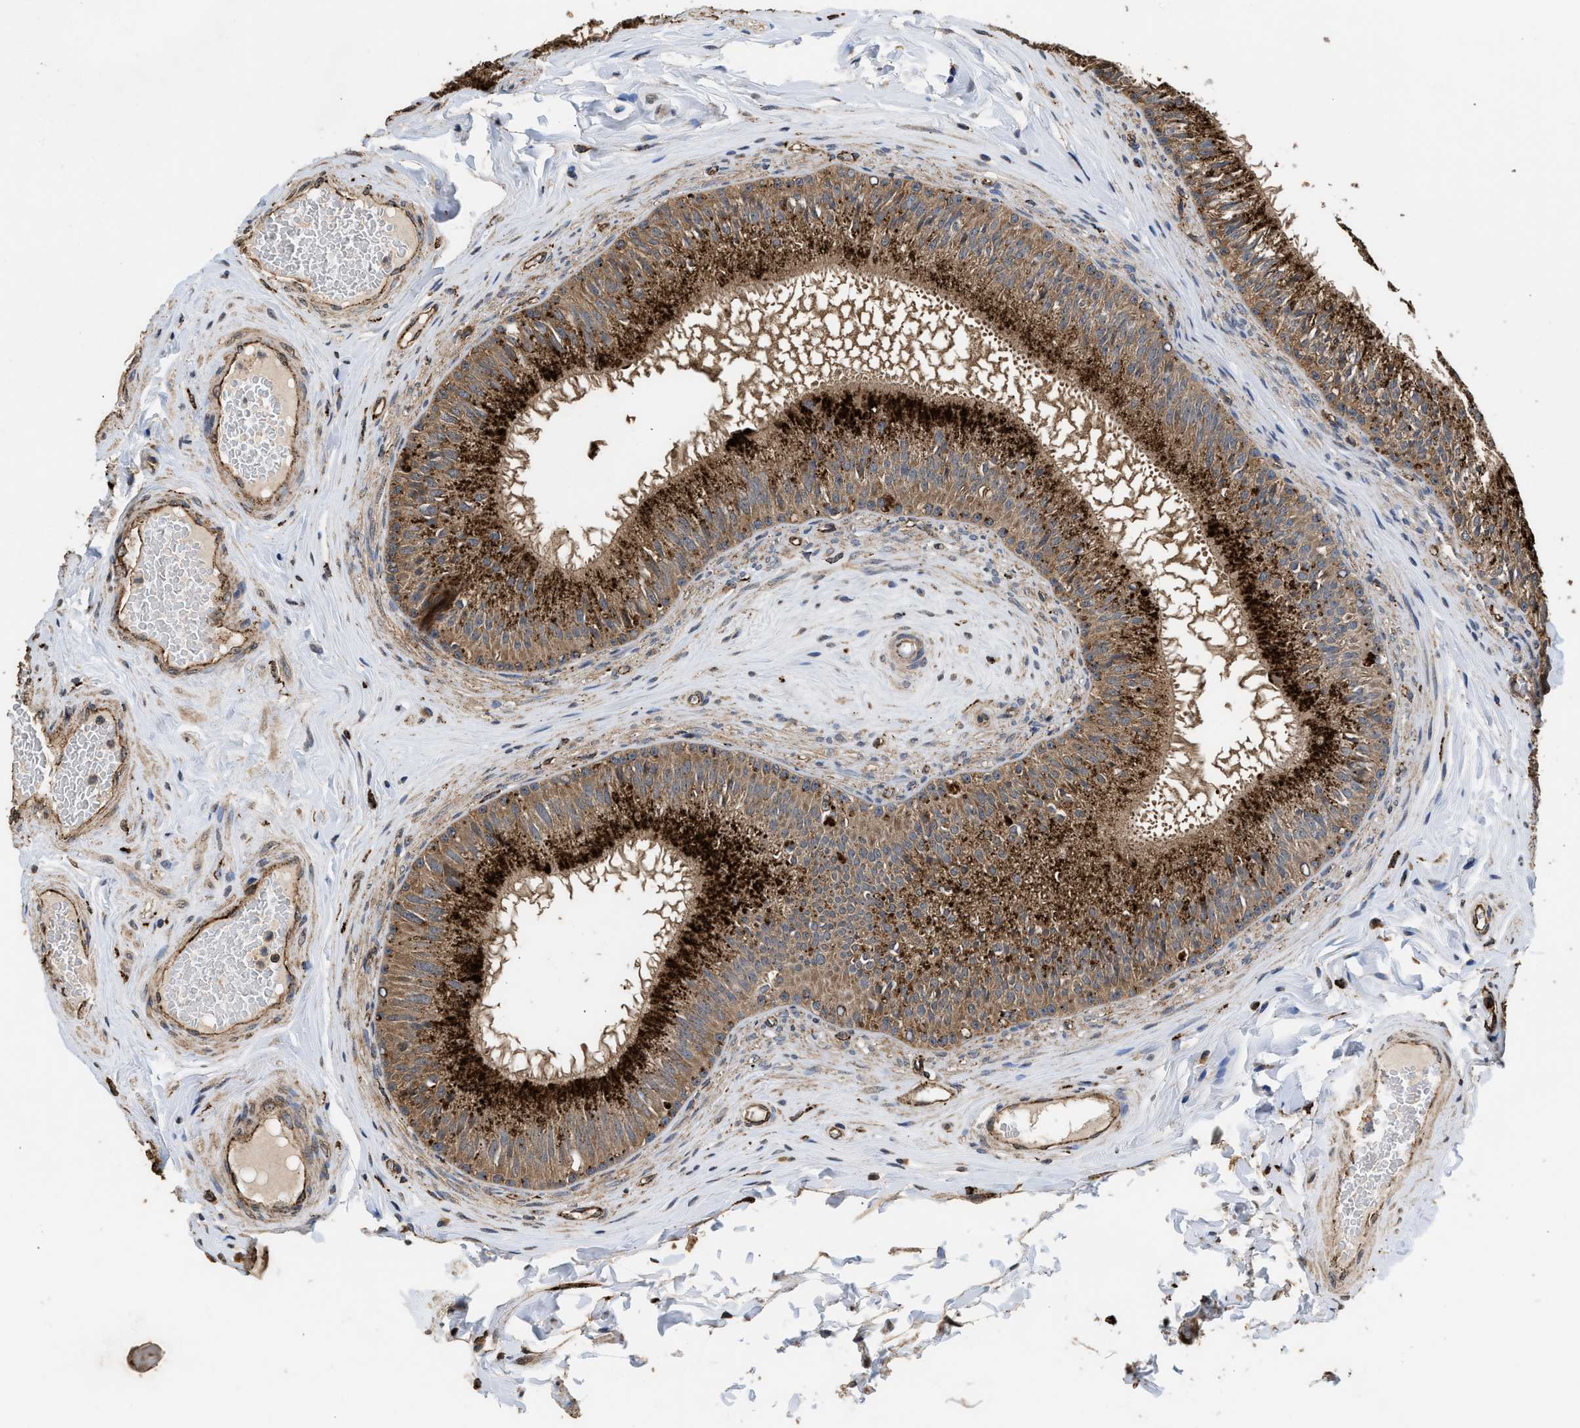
{"staining": {"intensity": "strong", "quantity": ">75%", "location": "cytoplasmic/membranous"}, "tissue": "epididymis", "cell_type": "Glandular cells", "image_type": "normal", "snomed": [{"axis": "morphology", "description": "Normal tissue, NOS"}, {"axis": "topography", "description": "Testis"}, {"axis": "topography", "description": "Epididymis"}], "caption": "Epididymis was stained to show a protein in brown. There is high levels of strong cytoplasmic/membranous expression in approximately >75% of glandular cells. The protein is shown in brown color, while the nuclei are stained blue.", "gene": "CTSV", "patient": {"sex": "male", "age": 36}}